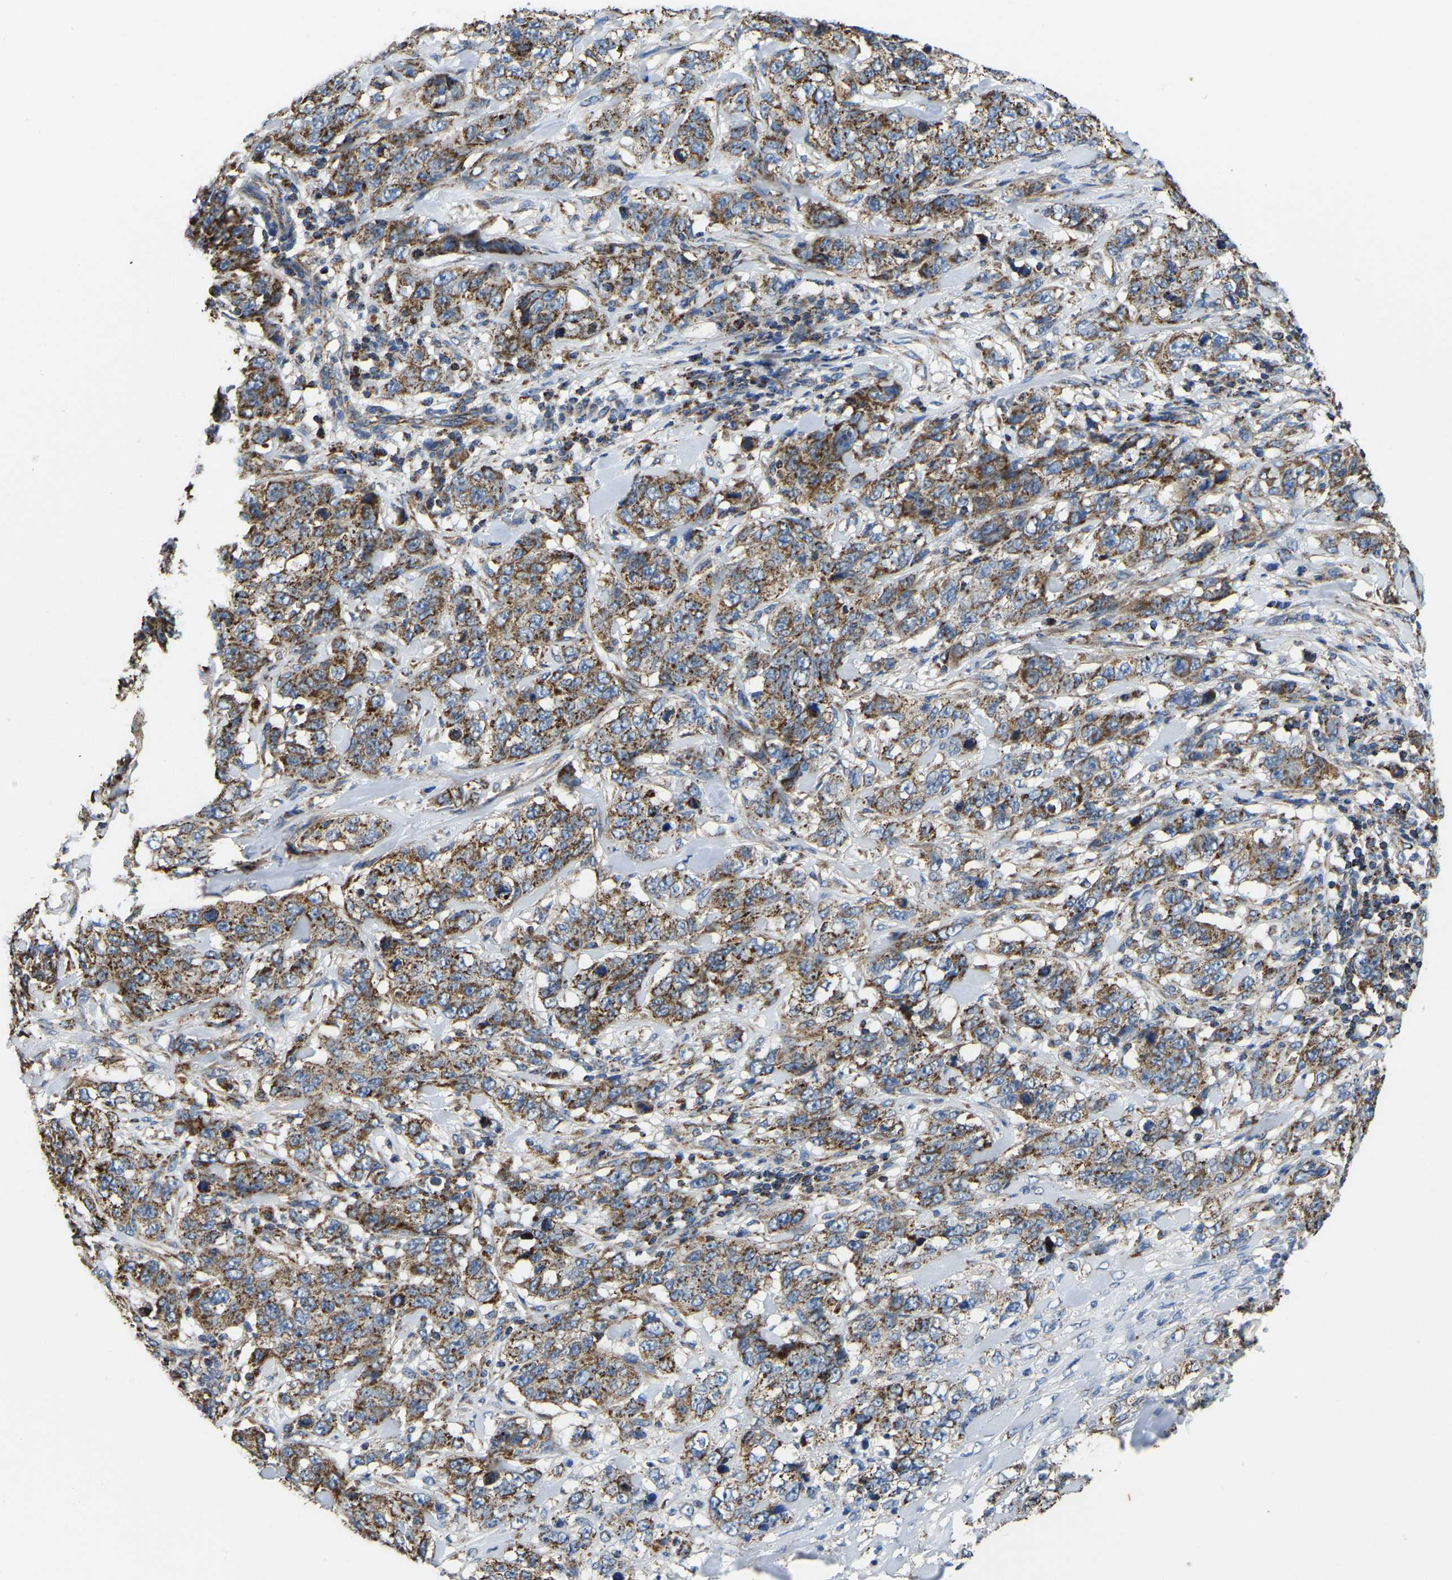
{"staining": {"intensity": "moderate", "quantity": ">75%", "location": "cytoplasmic/membranous"}, "tissue": "stomach cancer", "cell_type": "Tumor cells", "image_type": "cancer", "snomed": [{"axis": "morphology", "description": "Adenocarcinoma, NOS"}, {"axis": "topography", "description": "Stomach"}], "caption": "High-magnification brightfield microscopy of stomach cancer (adenocarcinoma) stained with DAB (3,3'-diaminobenzidine) (brown) and counterstained with hematoxylin (blue). tumor cells exhibit moderate cytoplasmic/membranous staining is present in approximately>75% of cells.", "gene": "ETFA", "patient": {"sex": "male", "age": 48}}